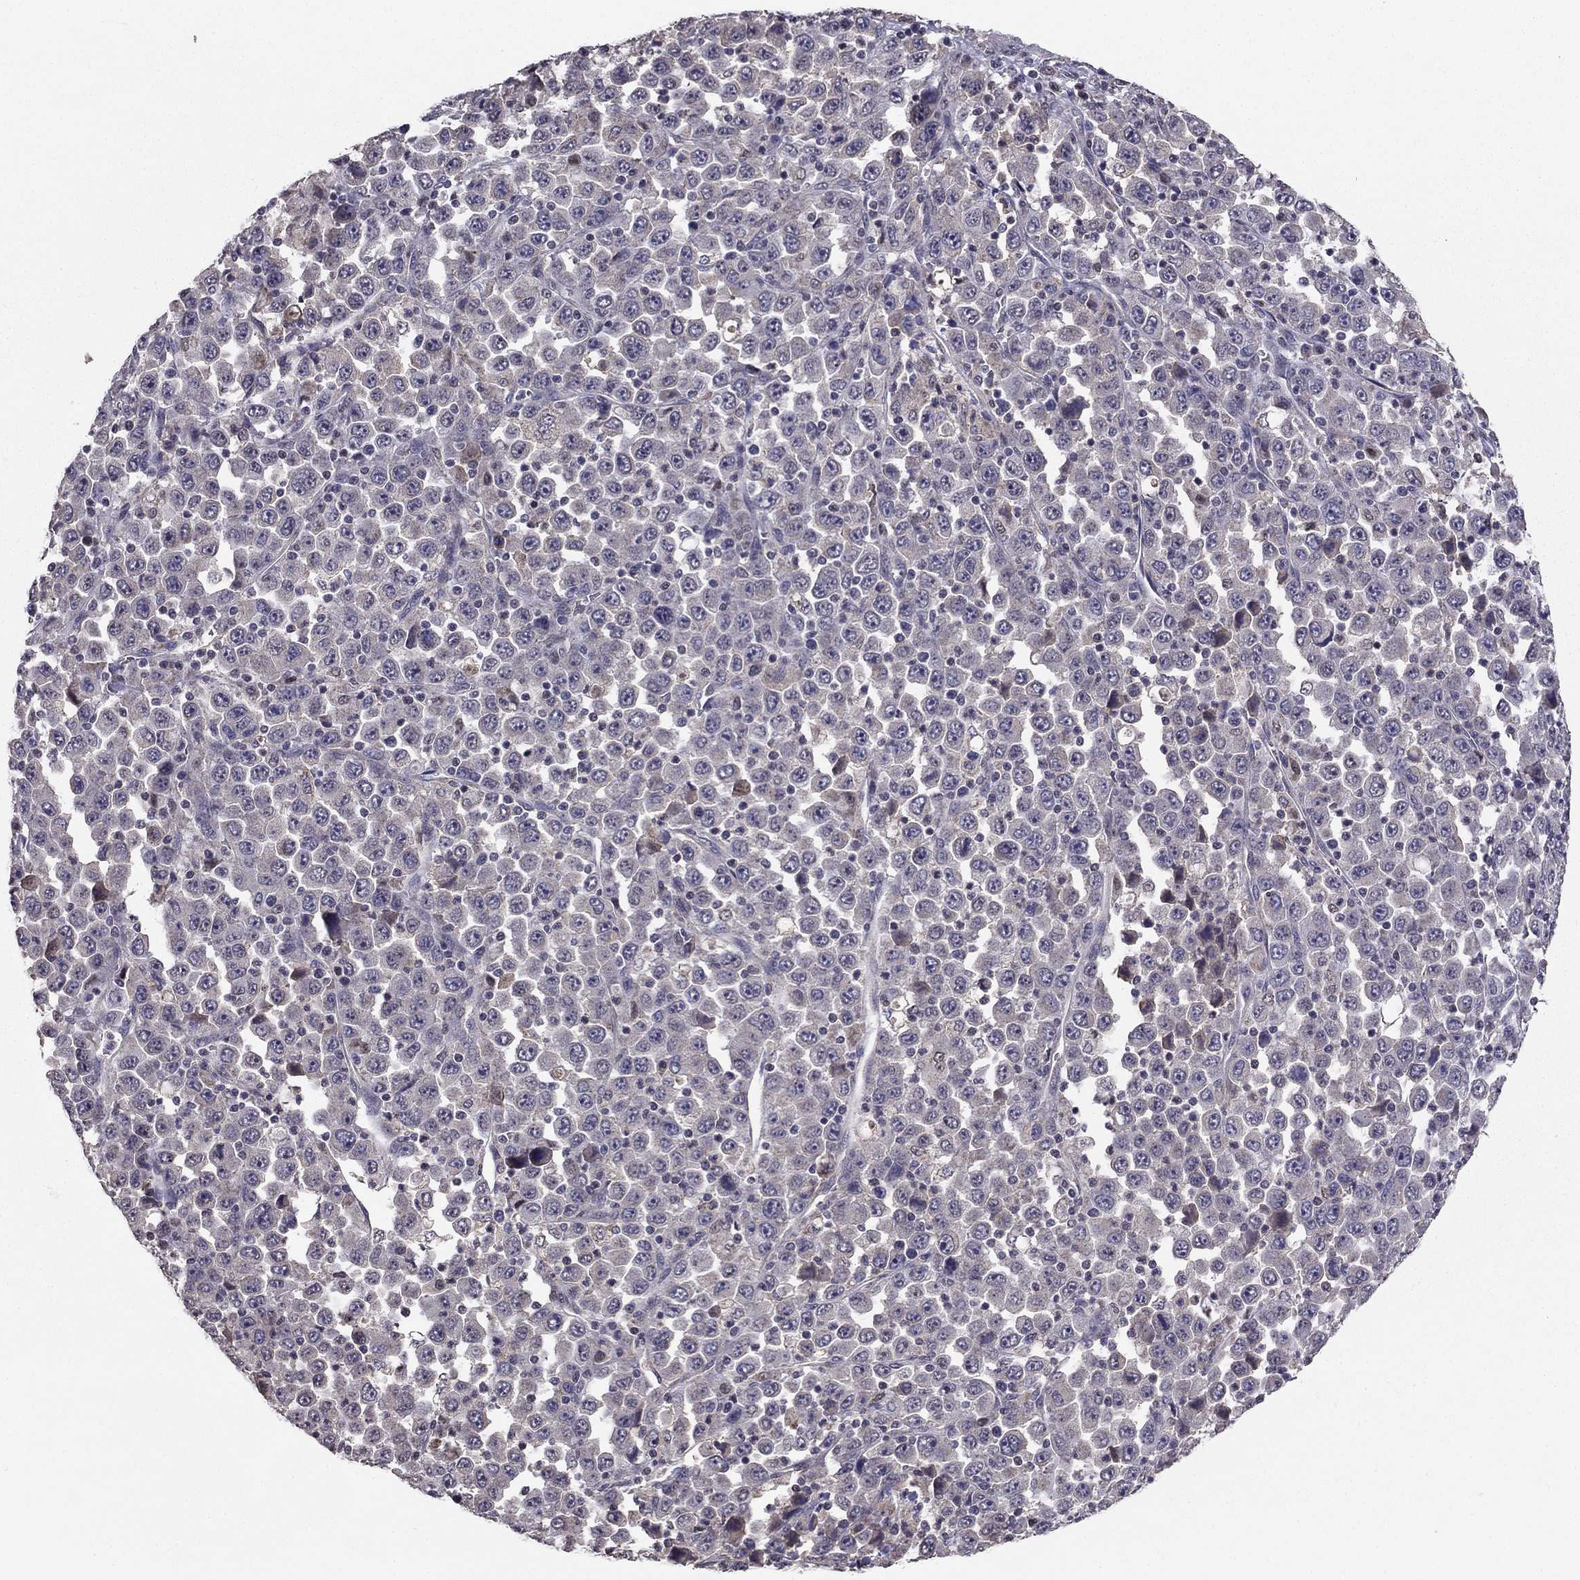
{"staining": {"intensity": "negative", "quantity": "none", "location": "none"}, "tissue": "stomach cancer", "cell_type": "Tumor cells", "image_type": "cancer", "snomed": [{"axis": "morphology", "description": "Normal tissue, NOS"}, {"axis": "morphology", "description": "Adenocarcinoma, NOS"}, {"axis": "topography", "description": "Stomach, upper"}, {"axis": "topography", "description": "Stomach"}], "caption": "Immunohistochemical staining of adenocarcinoma (stomach) displays no significant positivity in tumor cells.", "gene": "HCN1", "patient": {"sex": "male", "age": 59}}